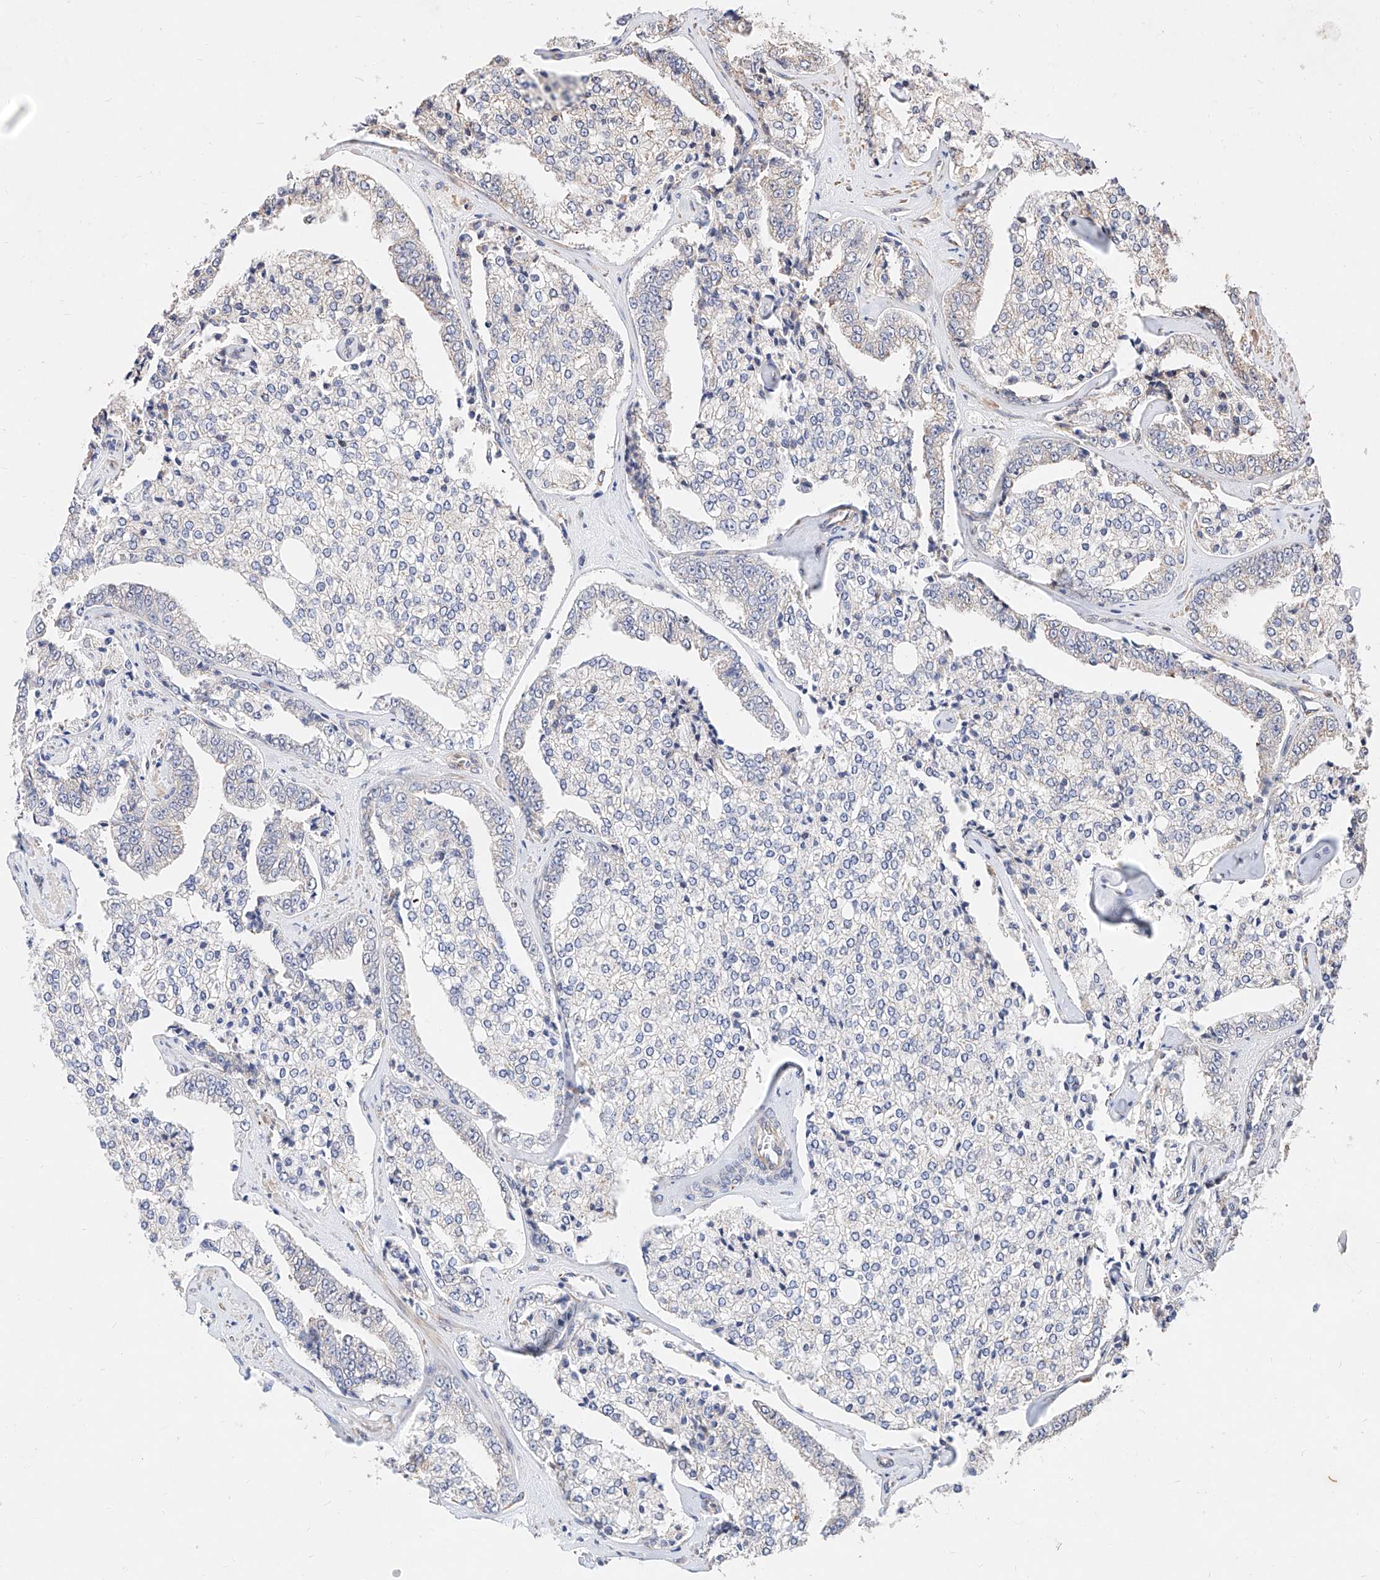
{"staining": {"intensity": "negative", "quantity": "none", "location": "none"}, "tissue": "prostate cancer", "cell_type": "Tumor cells", "image_type": "cancer", "snomed": [{"axis": "morphology", "description": "Adenocarcinoma, High grade"}, {"axis": "topography", "description": "Prostate"}], "caption": "DAB (3,3'-diaminobenzidine) immunohistochemical staining of human prostate cancer (adenocarcinoma (high-grade)) demonstrates no significant positivity in tumor cells.", "gene": "ATP9B", "patient": {"sex": "male", "age": 71}}